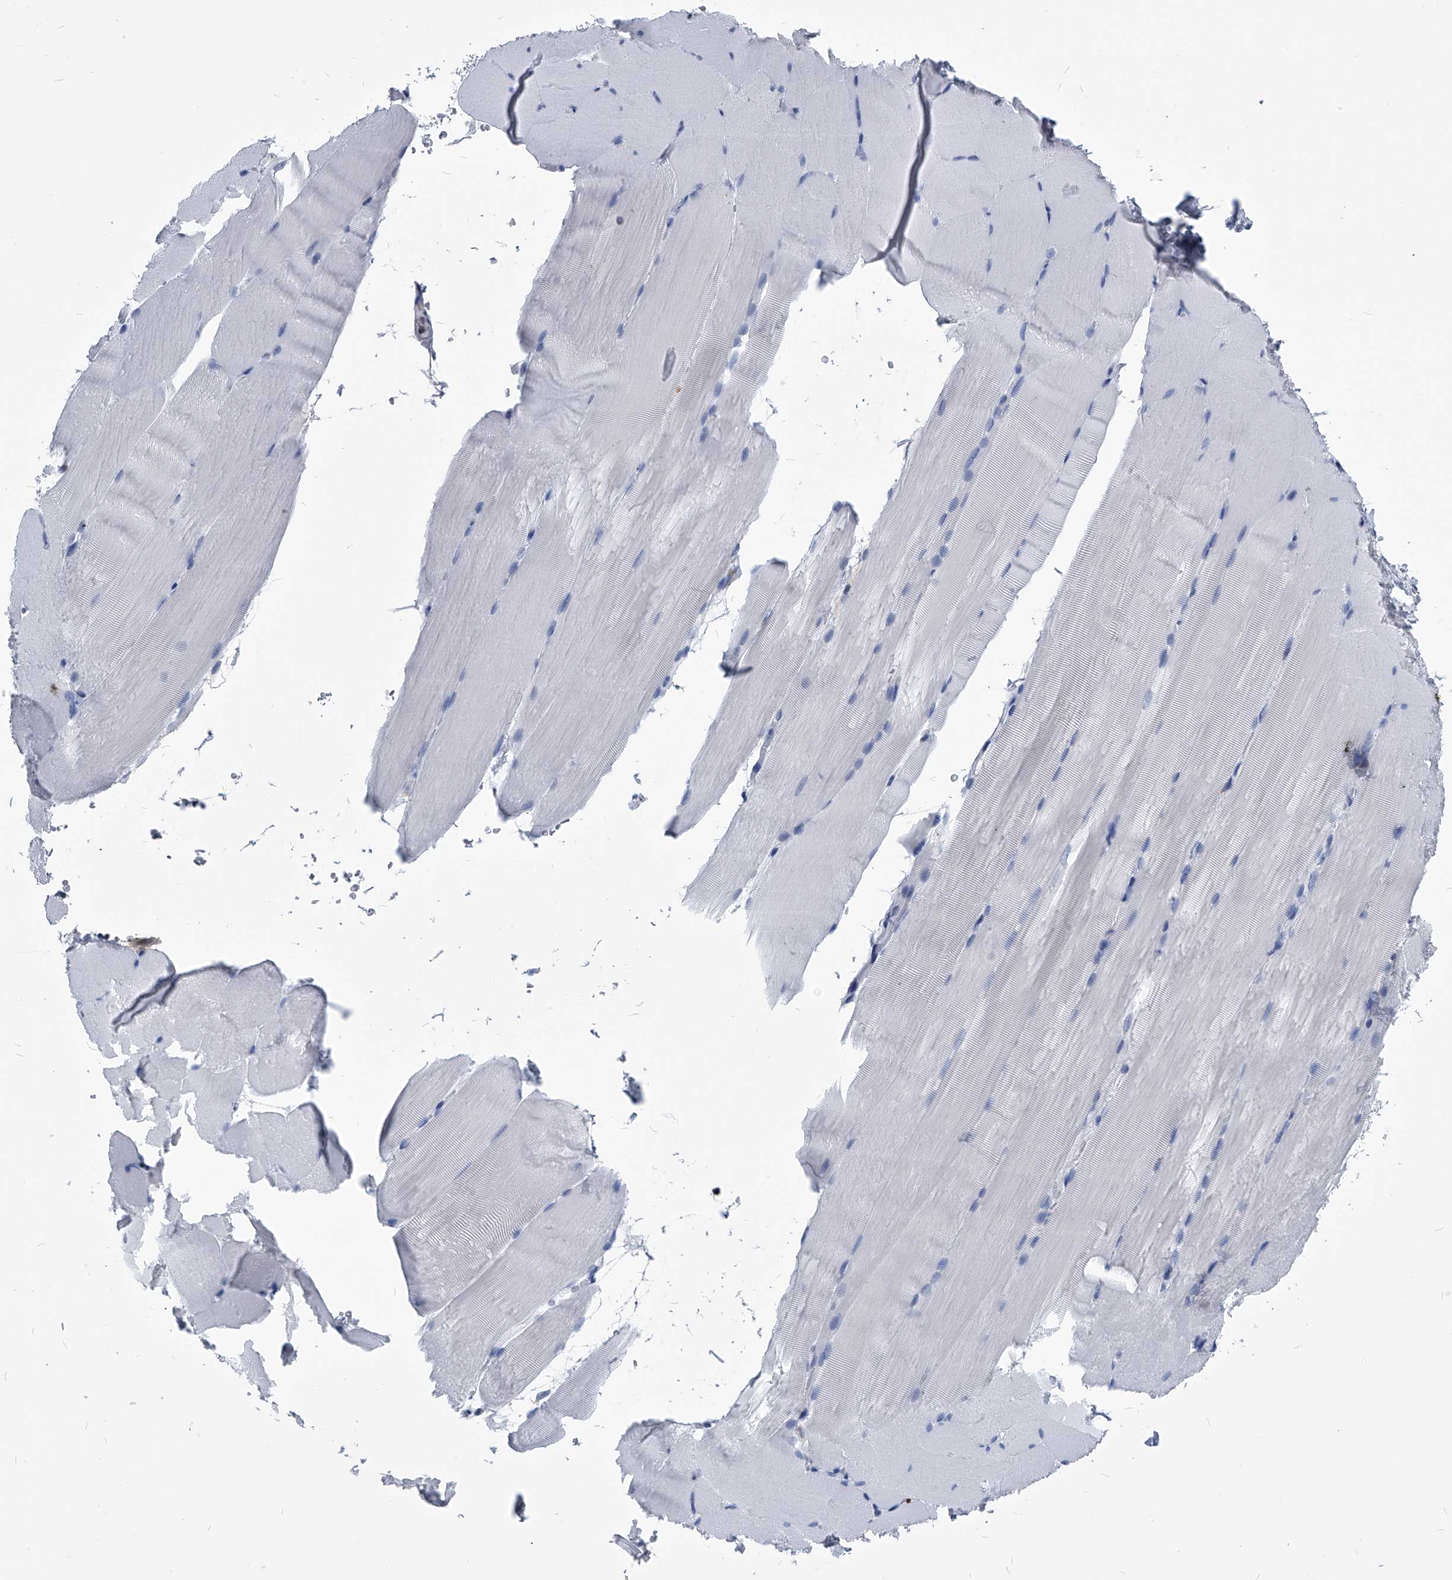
{"staining": {"intensity": "negative", "quantity": "none", "location": "none"}, "tissue": "skeletal muscle", "cell_type": "Myocytes", "image_type": "normal", "snomed": [{"axis": "morphology", "description": "Normal tissue, NOS"}, {"axis": "topography", "description": "Skeletal muscle"}, {"axis": "topography", "description": "Parathyroid gland"}], "caption": "High power microscopy micrograph of an IHC image of unremarkable skeletal muscle, revealing no significant positivity in myocytes.", "gene": "PDXK", "patient": {"sex": "female", "age": 37}}